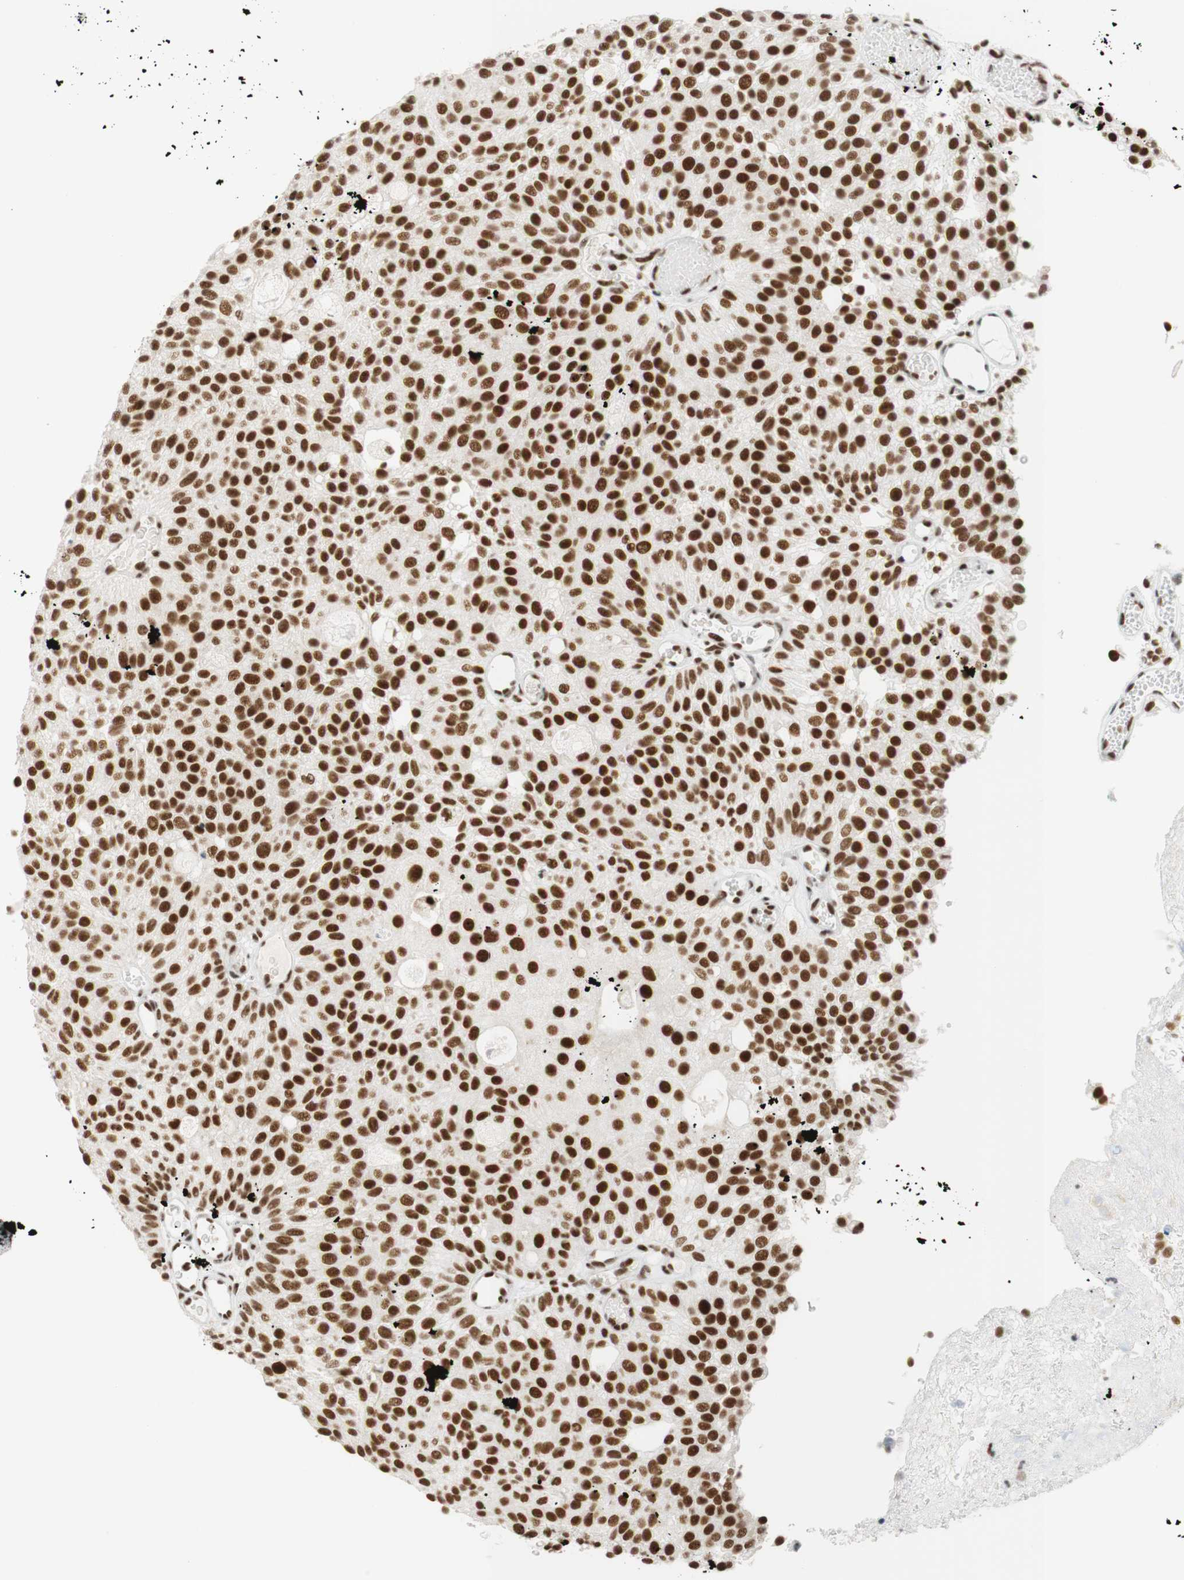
{"staining": {"intensity": "moderate", "quantity": ">75%", "location": "nuclear"}, "tissue": "urothelial cancer", "cell_type": "Tumor cells", "image_type": "cancer", "snomed": [{"axis": "morphology", "description": "Urothelial carcinoma, Low grade"}, {"axis": "topography", "description": "Urinary bladder"}], "caption": "DAB (3,3'-diaminobenzidine) immunohistochemical staining of urothelial carcinoma (low-grade) exhibits moderate nuclear protein staining in about >75% of tumor cells.", "gene": "RNF20", "patient": {"sex": "male", "age": 78}}